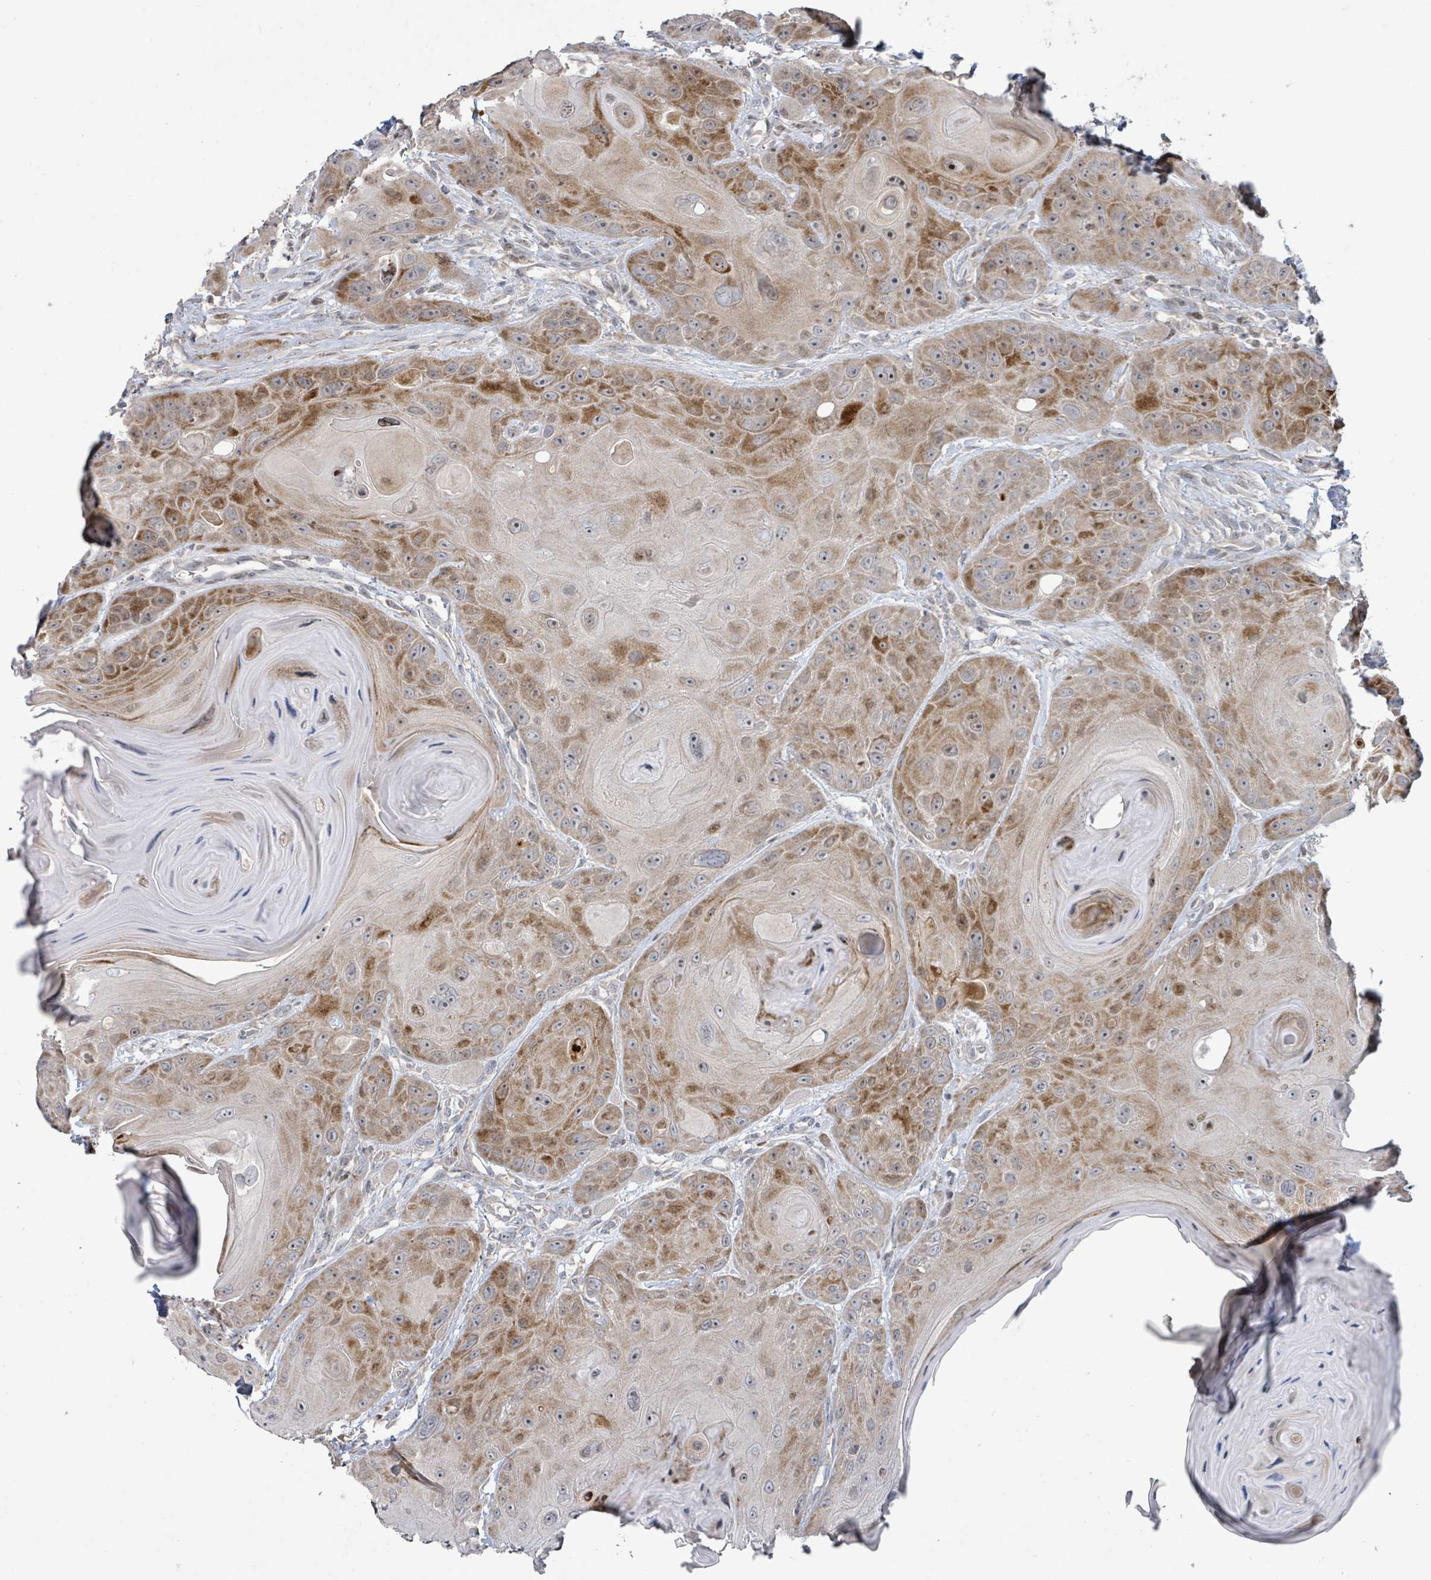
{"staining": {"intensity": "moderate", "quantity": "25%-75%", "location": "cytoplasmic/membranous"}, "tissue": "head and neck cancer", "cell_type": "Tumor cells", "image_type": "cancer", "snomed": [{"axis": "morphology", "description": "Squamous cell carcinoma, NOS"}, {"axis": "topography", "description": "Head-Neck"}], "caption": "An image showing moderate cytoplasmic/membranous expression in about 25%-75% of tumor cells in head and neck cancer, as visualized by brown immunohistochemical staining.", "gene": "LILRA4", "patient": {"sex": "female", "age": 59}}